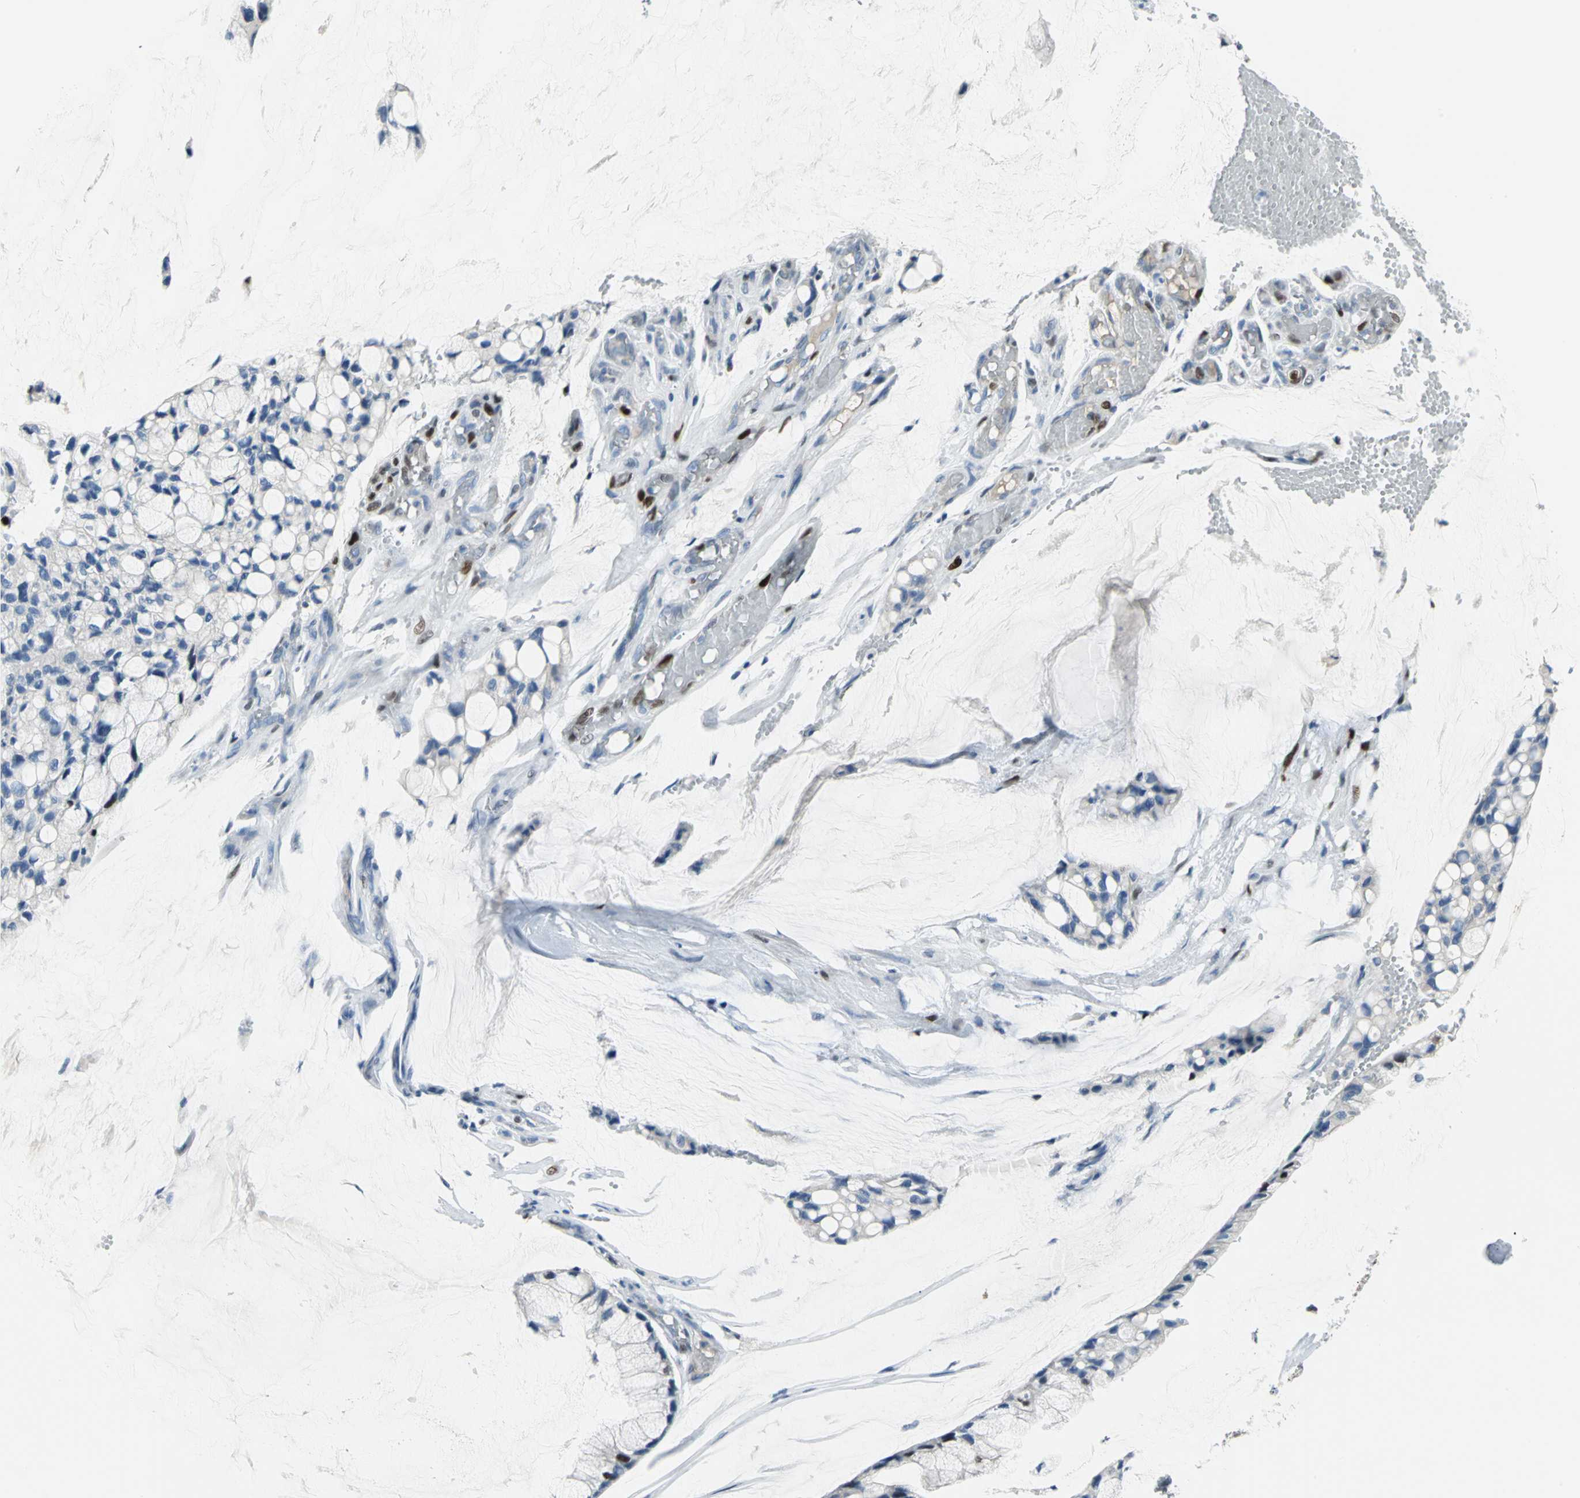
{"staining": {"intensity": "negative", "quantity": "none", "location": "none"}, "tissue": "ovarian cancer", "cell_type": "Tumor cells", "image_type": "cancer", "snomed": [{"axis": "morphology", "description": "Cystadenocarcinoma, mucinous, NOS"}, {"axis": "topography", "description": "Ovary"}], "caption": "Immunohistochemical staining of mucinous cystadenocarcinoma (ovarian) demonstrates no significant positivity in tumor cells. The staining was performed using DAB to visualize the protein expression in brown, while the nuclei were stained in blue with hematoxylin (Magnification: 20x).", "gene": "MCM4", "patient": {"sex": "female", "age": 39}}